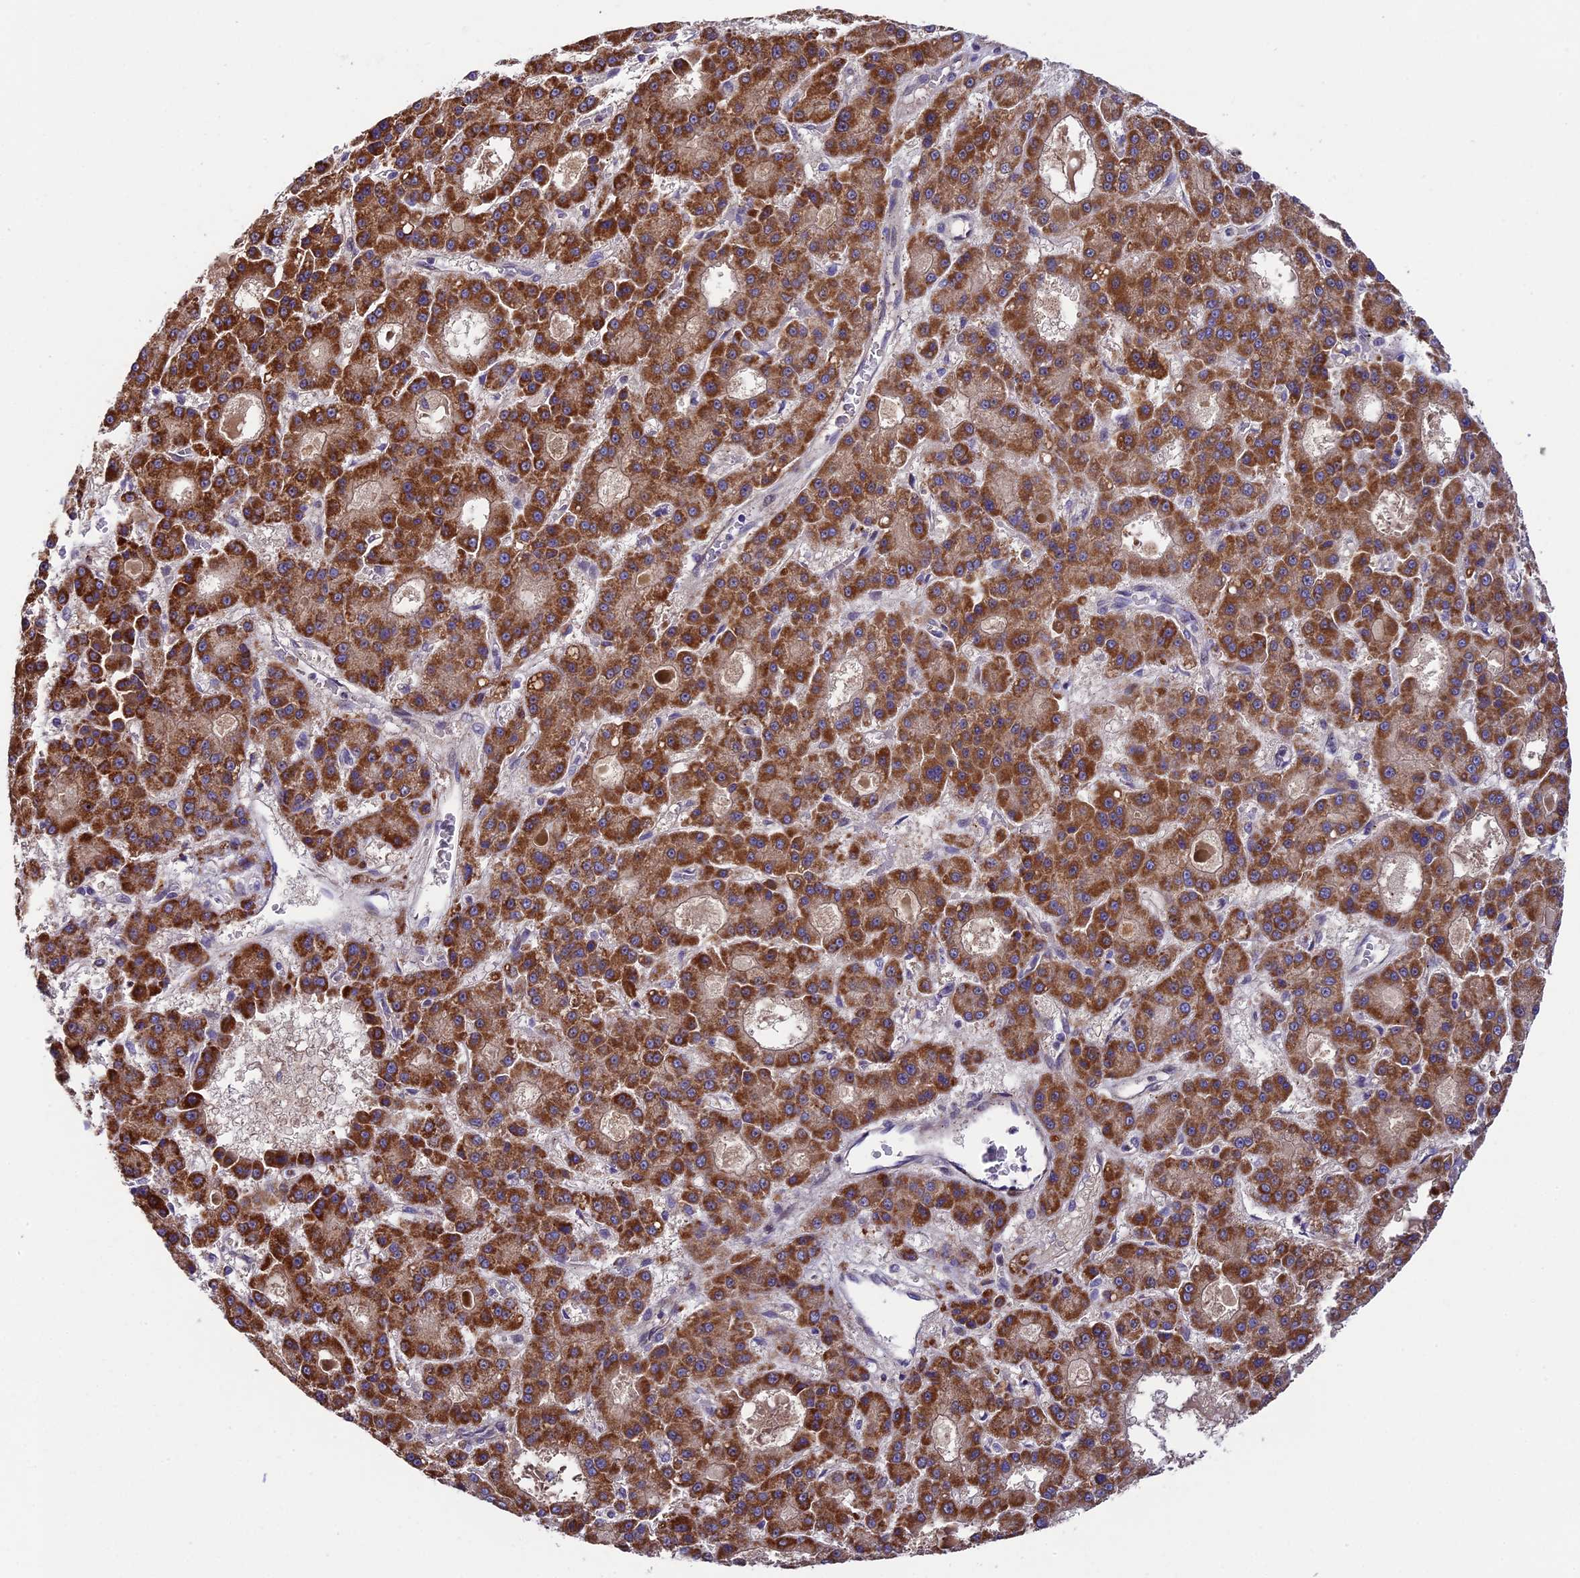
{"staining": {"intensity": "strong", "quantity": ">75%", "location": "cytoplasmic/membranous"}, "tissue": "liver cancer", "cell_type": "Tumor cells", "image_type": "cancer", "snomed": [{"axis": "morphology", "description": "Carcinoma, Hepatocellular, NOS"}, {"axis": "topography", "description": "Liver"}], "caption": "A high-resolution image shows immunohistochemistry staining of liver cancer, which reveals strong cytoplasmic/membranous expression in approximately >75% of tumor cells.", "gene": "PIGU", "patient": {"sex": "male", "age": 70}}